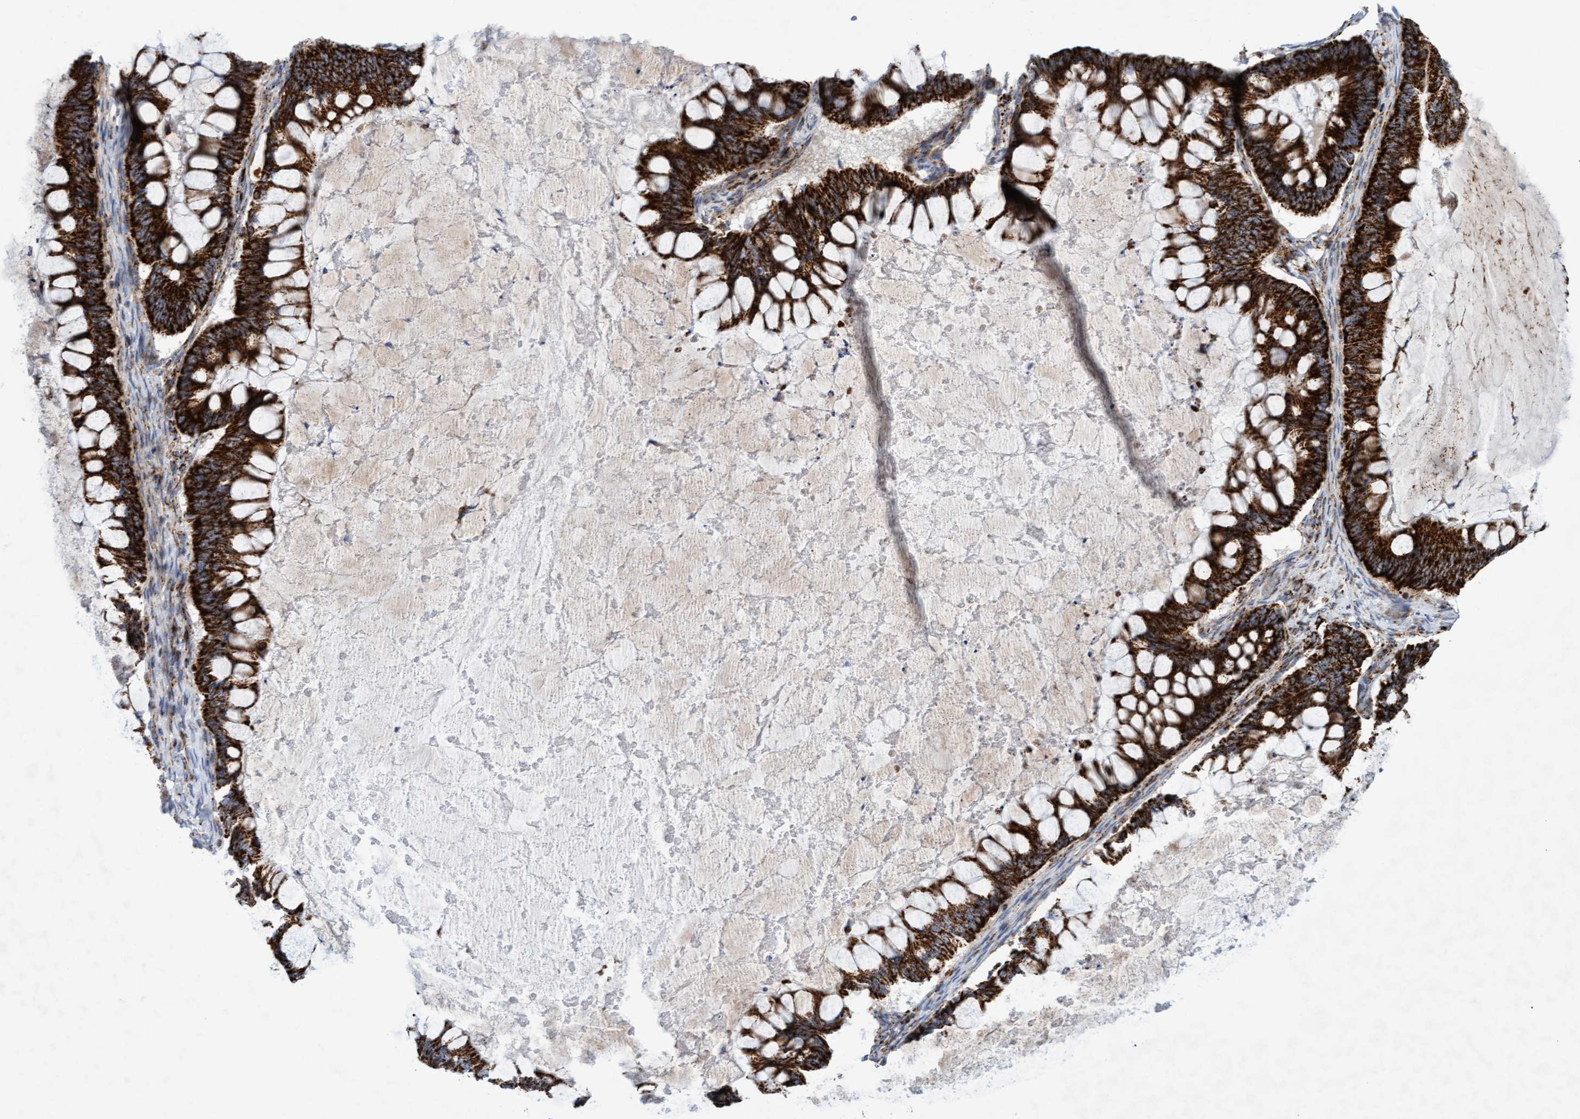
{"staining": {"intensity": "strong", "quantity": ">75%", "location": "cytoplasmic/membranous"}, "tissue": "ovarian cancer", "cell_type": "Tumor cells", "image_type": "cancer", "snomed": [{"axis": "morphology", "description": "Cystadenocarcinoma, mucinous, NOS"}, {"axis": "topography", "description": "Ovary"}], "caption": "The photomicrograph reveals a brown stain indicating the presence of a protein in the cytoplasmic/membranous of tumor cells in mucinous cystadenocarcinoma (ovarian). Nuclei are stained in blue.", "gene": "GGTA1", "patient": {"sex": "female", "age": 61}}